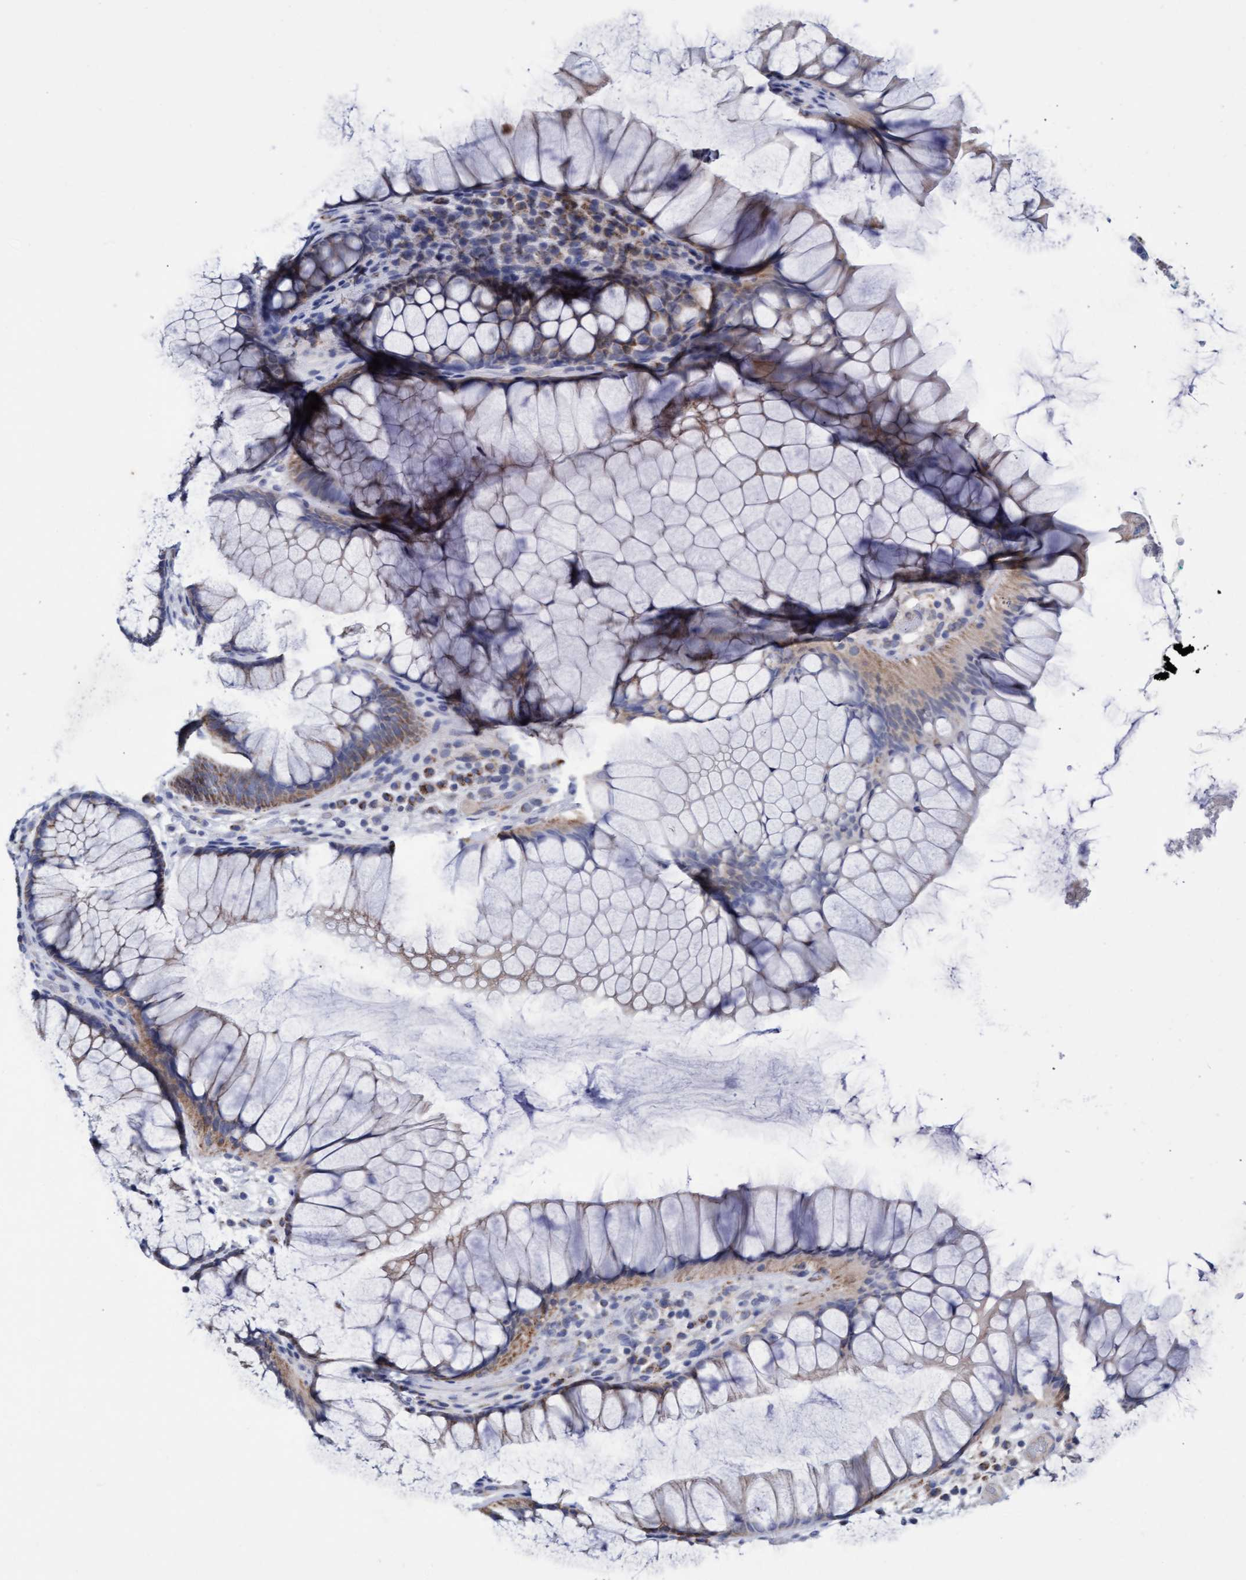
{"staining": {"intensity": "moderate", "quantity": ">75%", "location": "cytoplasmic/membranous"}, "tissue": "rectum", "cell_type": "Glandular cells", "image_type": "normal", "snomed": [{"axis": "morphology", "description": "Normal tissue, NOS"}, {"axis": "topography", "description": "Rectum"}], "caption": "An image of human rectum stained for a protein reveals moderate cytoplasmic/membranous brown staining in glandular cells. Using DAB (brown) and hematoxylin (blue) stains, captured at high magnification using brightfield microscopy.", "gene": "ZNF750", "patient": {"sex": "male", "age": 51}}